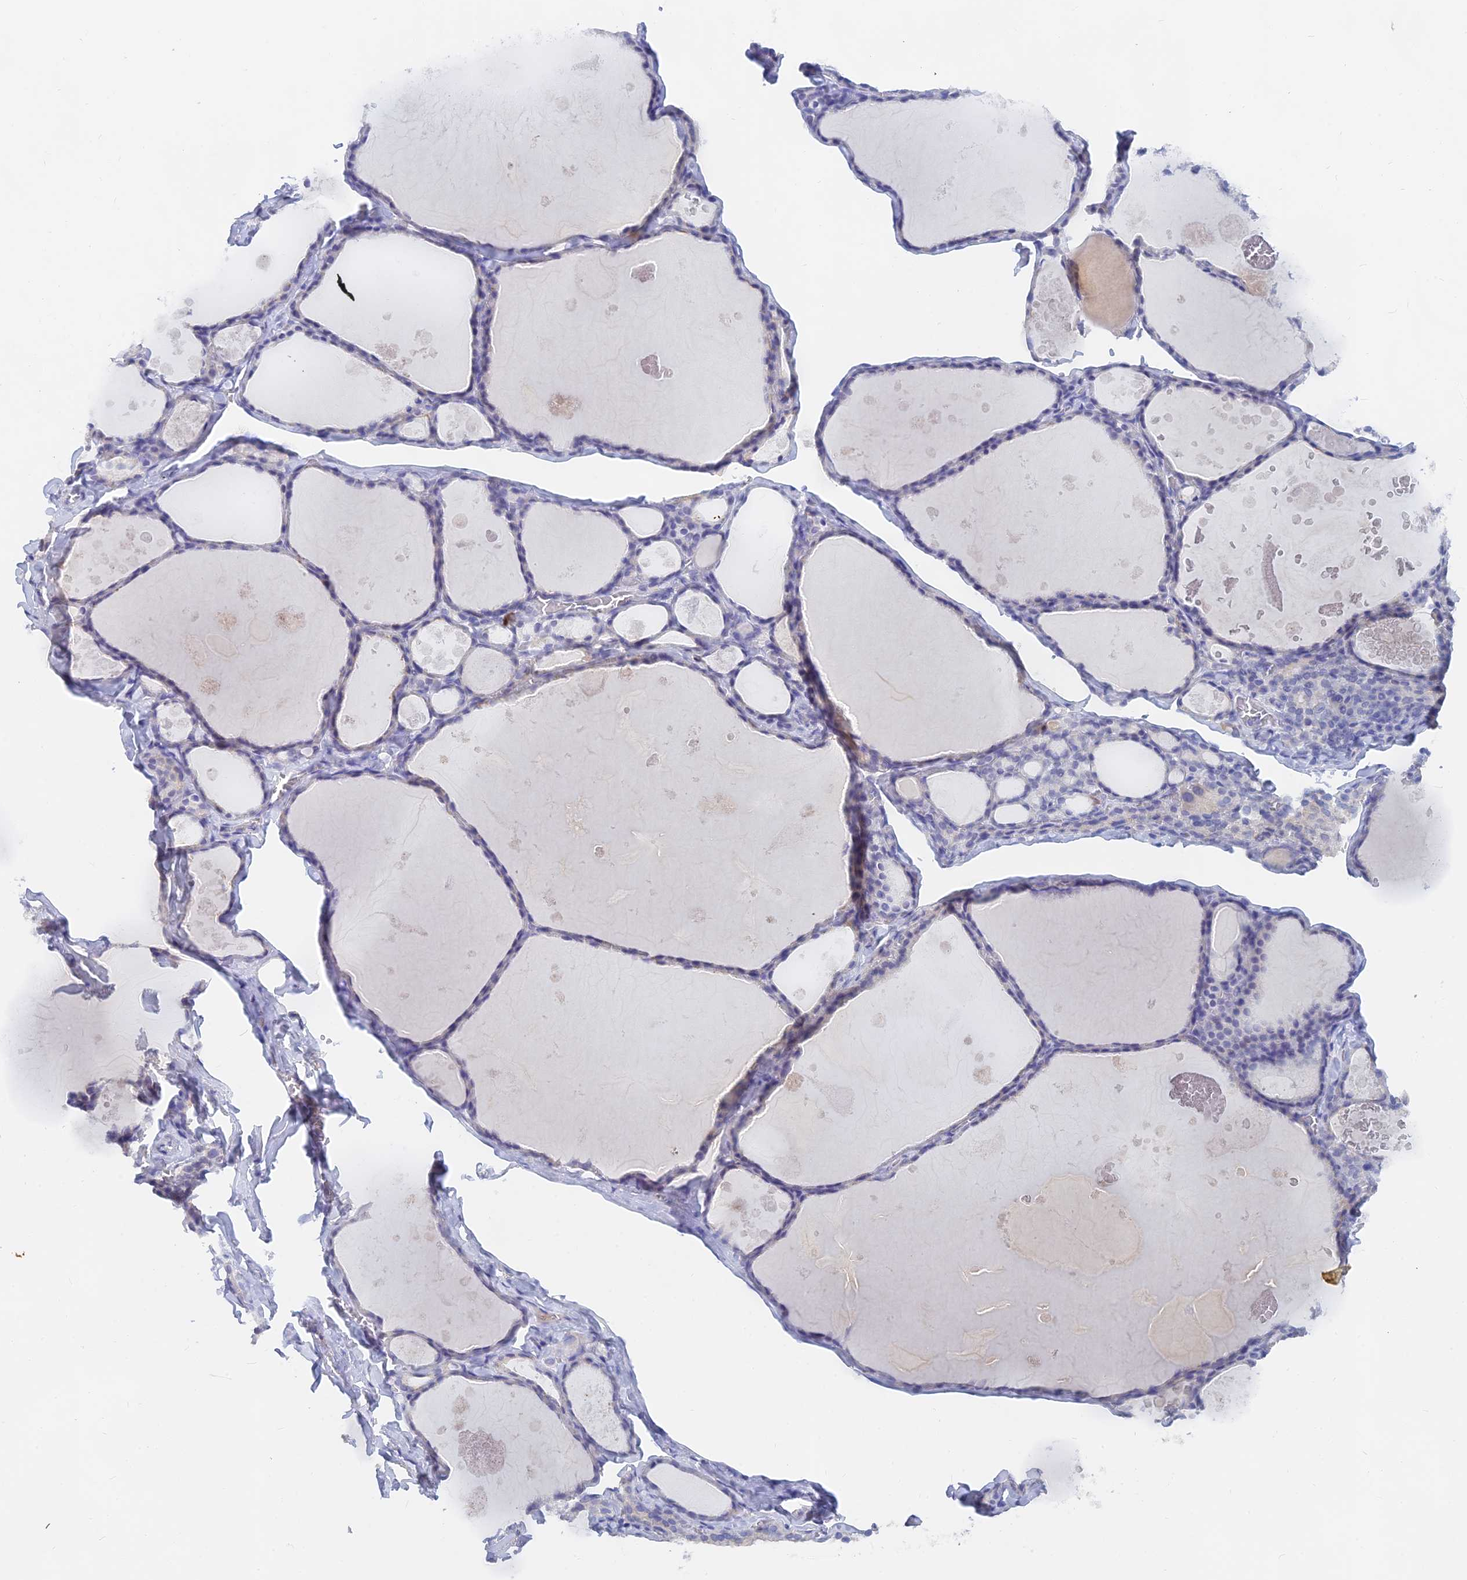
{"staining": {"intensity": "negative", "quantity": "none", "location": "none"}, "tissue": "thyroid gland", "cell_type": "Glandular cells", "image_type": "normal", "snomed": [{"axis": "morphology", "description": "Normal tissue, NOS"}, {"axis": "topography", "description": "Thyroid gland"}], "caption": "DAB immunohistochemical staining of benign human thyroid gland displays no significant positivity in glandular cells. (DAB immunohistochemistry (IHC) visualized using brightfield microscopy, high magnification).", "gene": "LRIF1", "patient": {"sex": "male", "age": 56}}